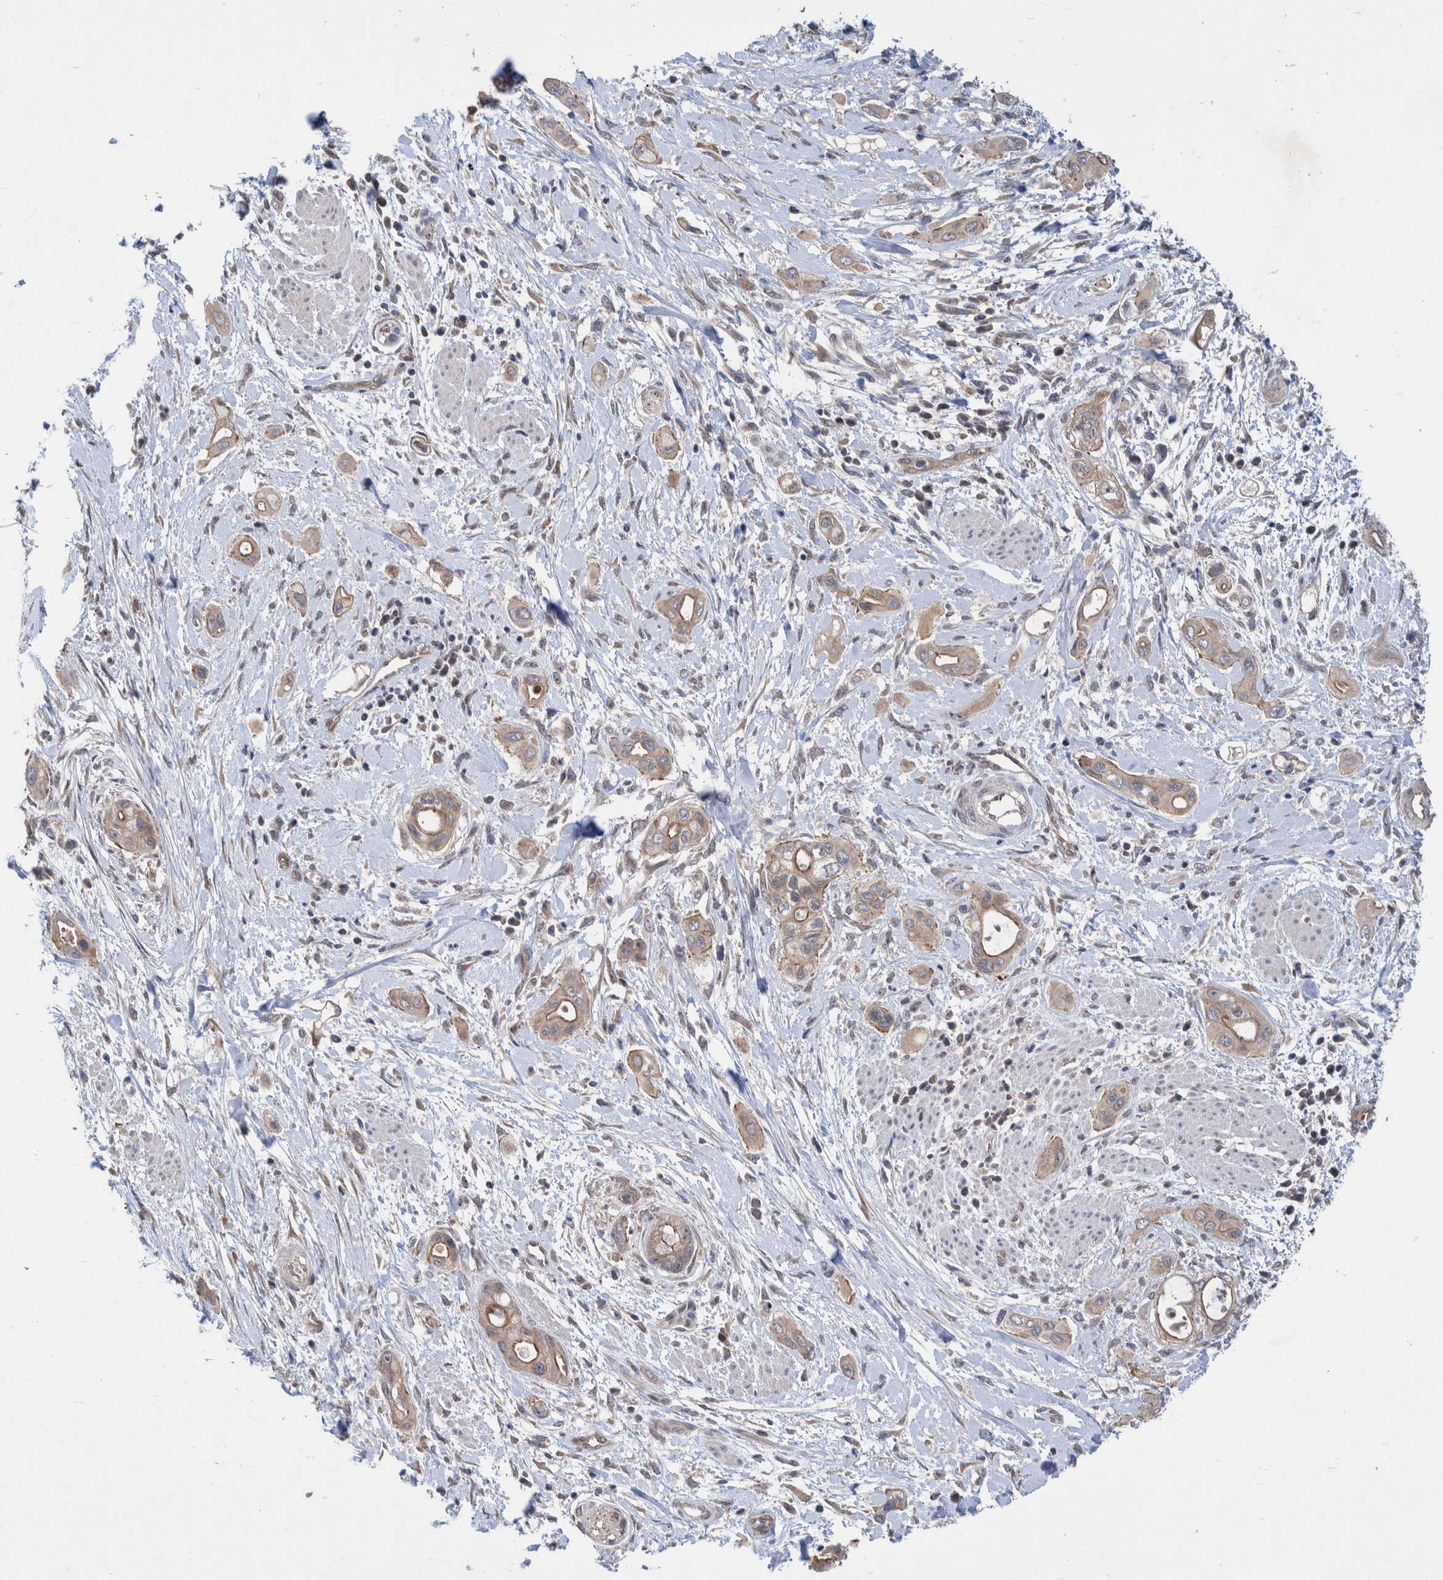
{"staining": {"intensity": "weak", "quantity": "25%-75%", "location": "cytoplasmic/membranous"}, "tissue": "pancreatic cancer", "cell_type": "Tumor cells", "image_type": "cancer", "snomed": [{"axis": "morphology", "description": "Adenocarcinoma, NOS"}, {"axis": "topography", "description": "Pancreas"}], "caption": "DAB (3,3'-diaminobenzidine) immunohistochemical staining of human adenocarcinoma (pancreatic) demonstrates weak cytoplasmic/membranous protein expression in about 25%-75% of tumor cells.", "gene": "PLPBP", "patient": {"sex": "male", "age": 59}}